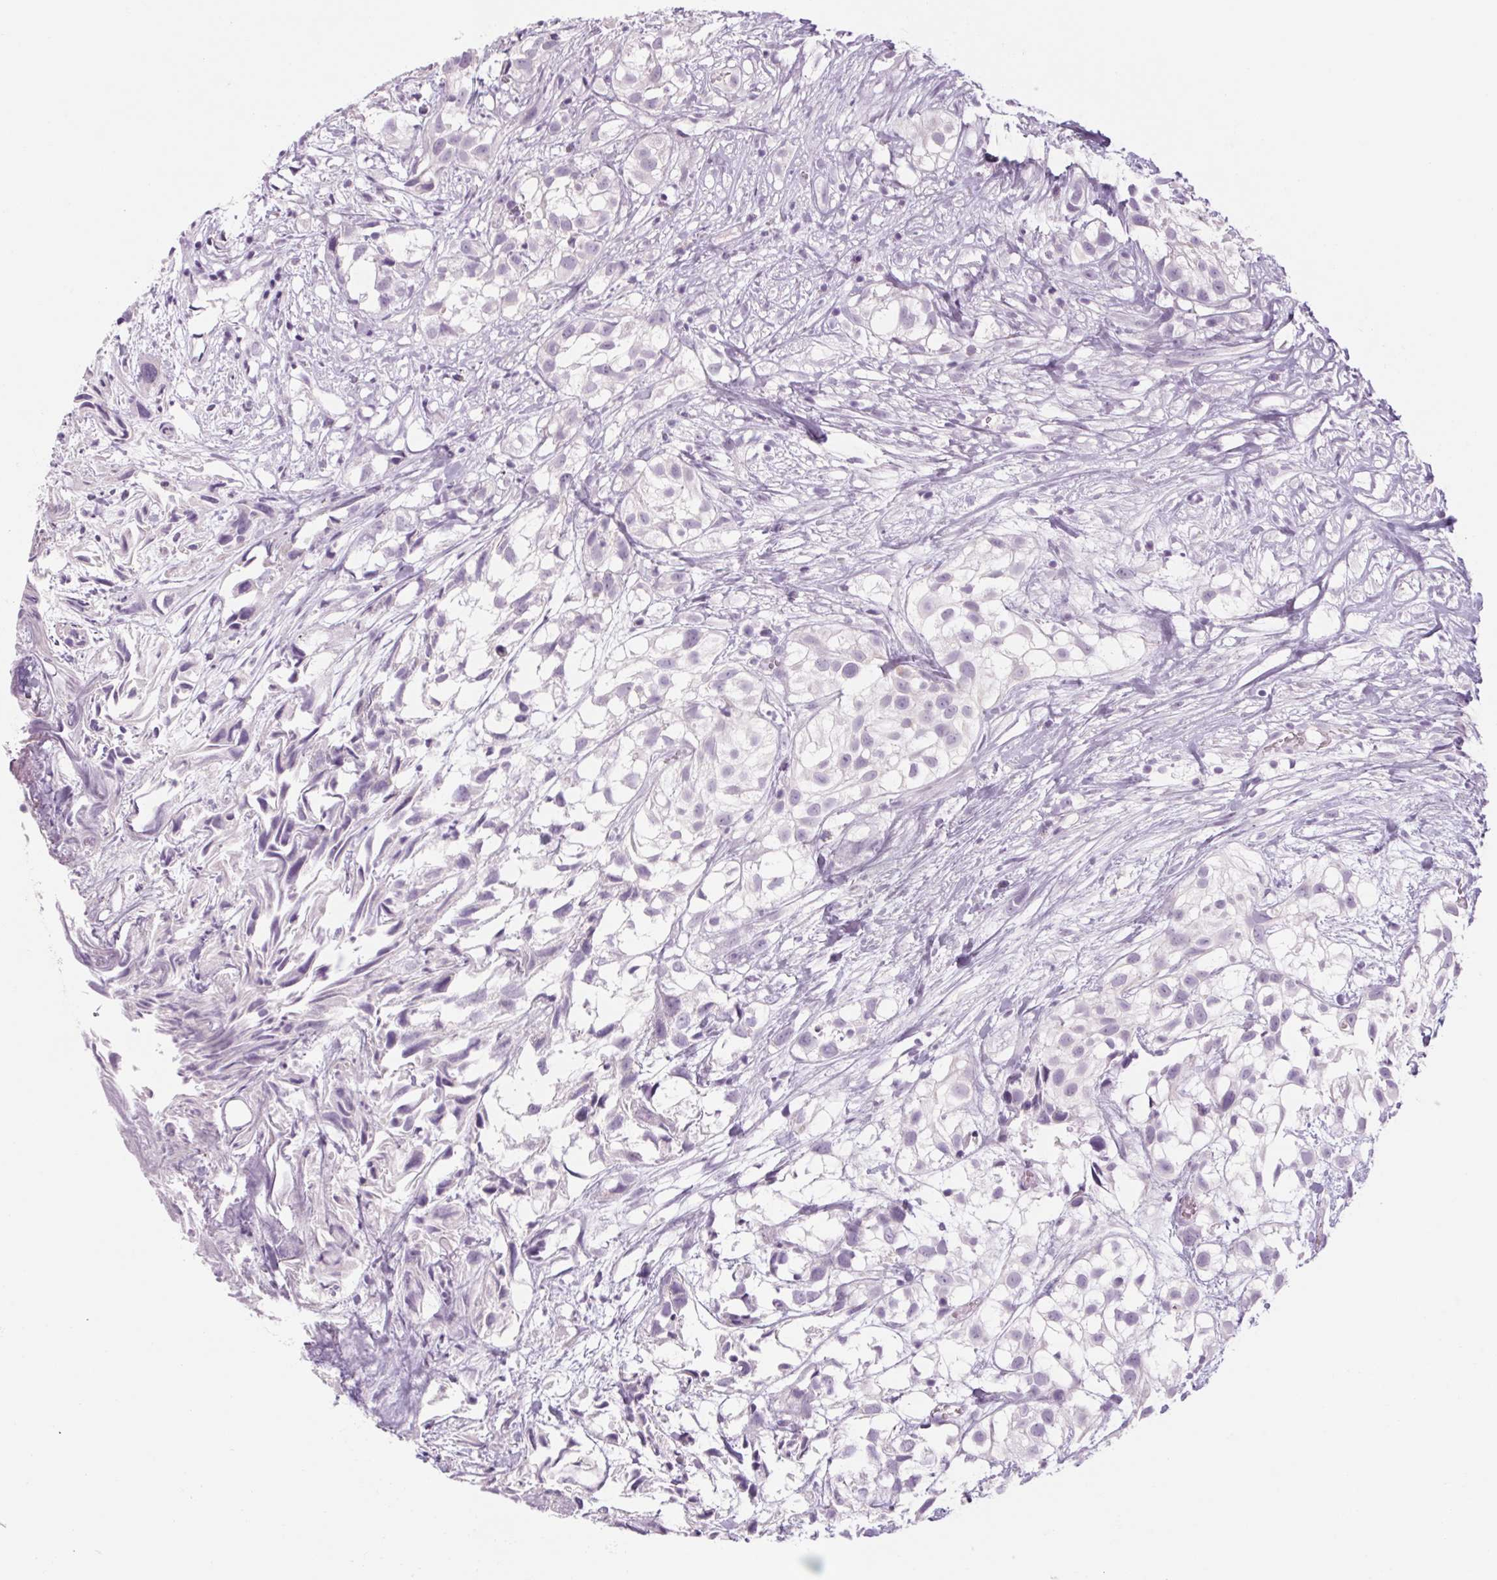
{"staining": {"intensity": "negative", "quantity": "none", "location": "none"}, "tissue": "urothelial cancer", "cell_type": "Tumor cells", "image_type": "cancer", "snomed": [{"axis": "morphology", "description": "Urothelial carcinoma, High grade"}, {"axis": "topography", "description": "Urinary bladder"}], "caption": "Immunohistochemistry (IHC) histopathology image of neoplastic tissue: human urothelial cancer stained with DAB demonstrates no significant protein staining in tumor cells.", "gene": "RPTN", "patient": {"sex": "male", "age": 56}}